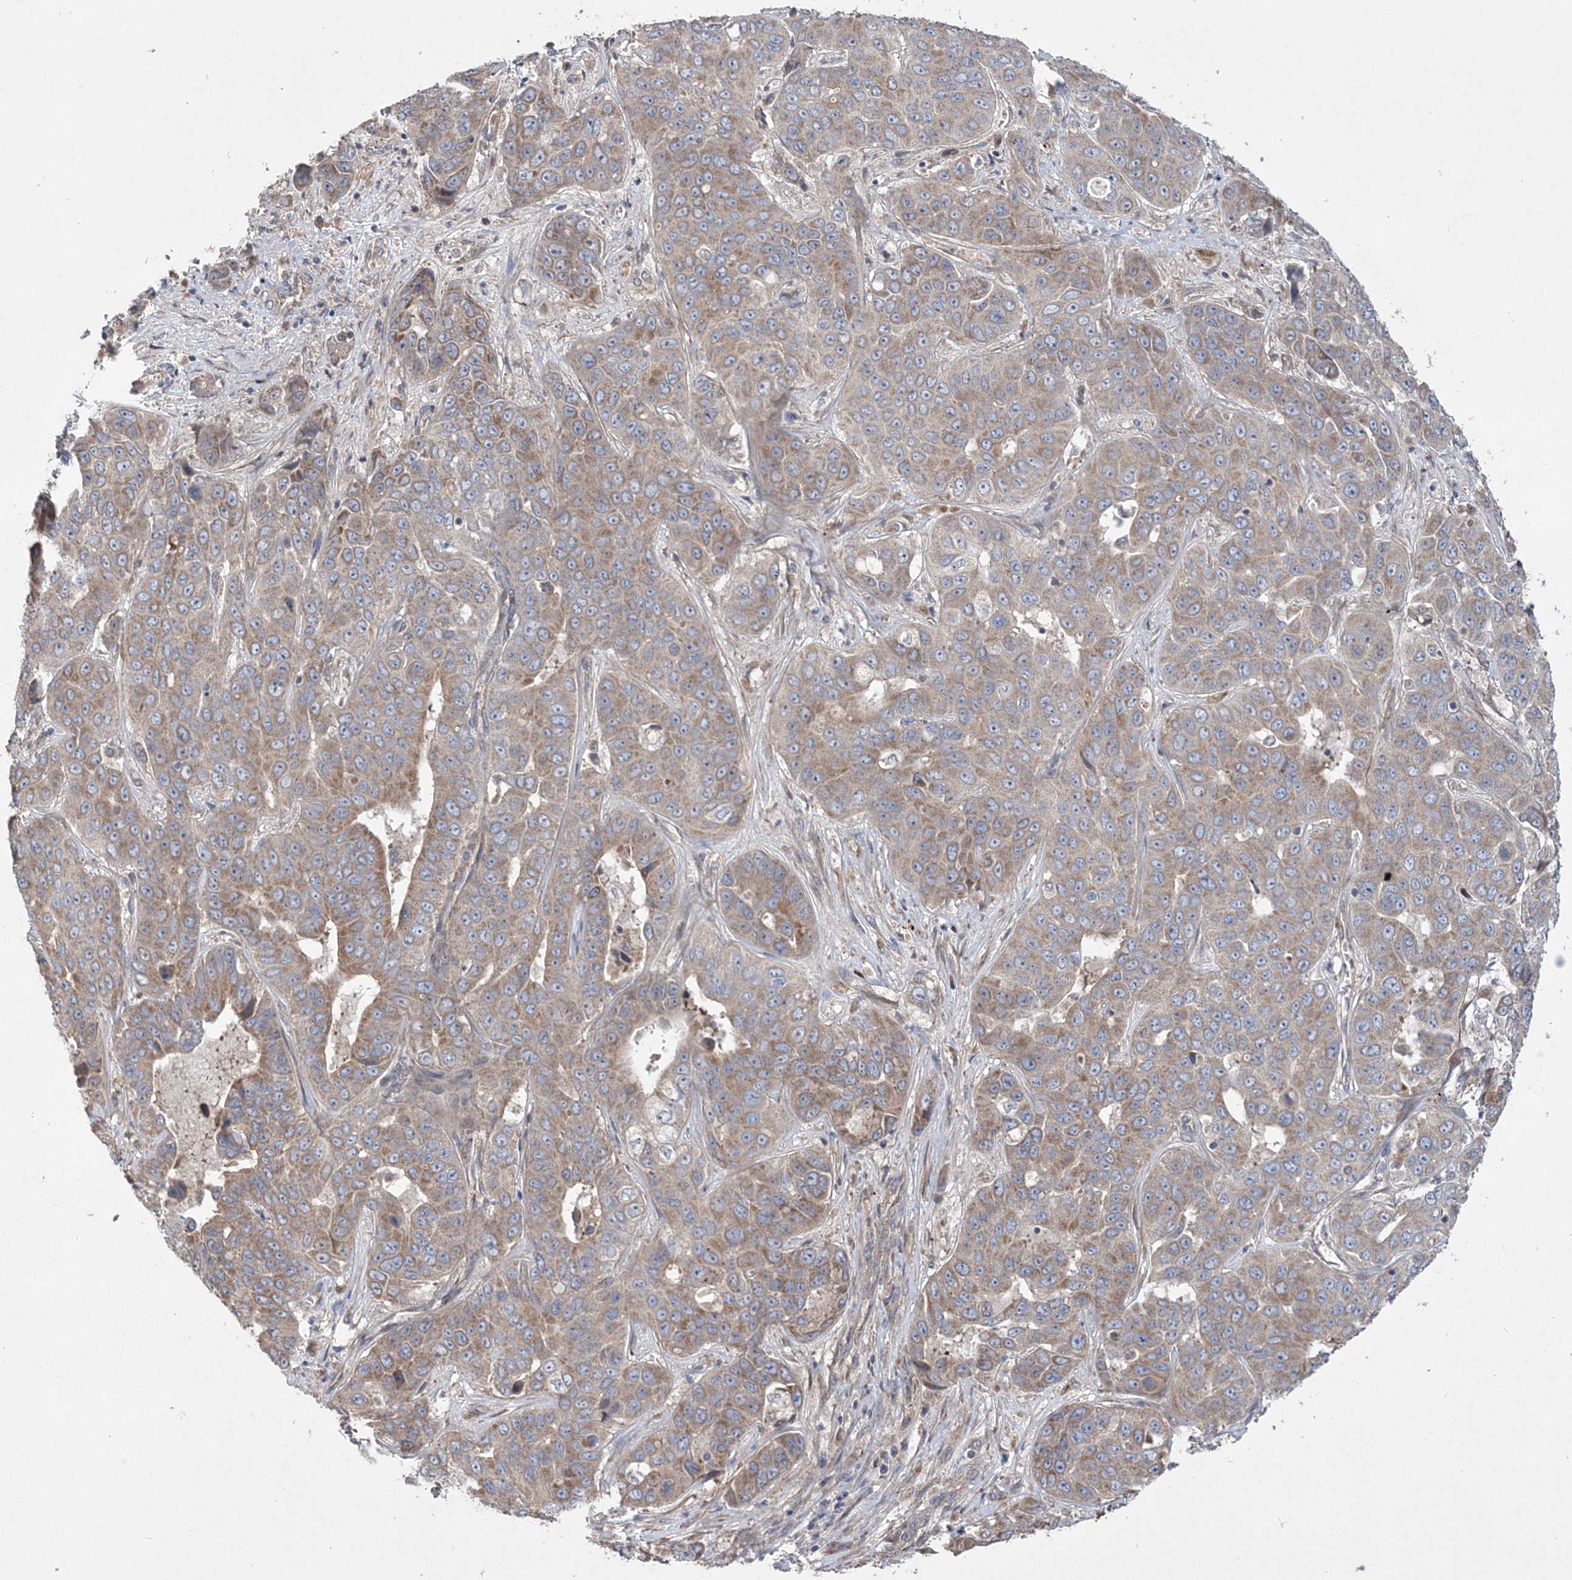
{"staining": {"intensity": "moderate", "quantity": ">75%", "location": "cytoplasmic/membranous"}, "tissue": "liver cancer", "cell_type": "Tumor cells", "image_type": "cancer", "snomed": [{"axis": "morphology", "description": "Cholangiocarcinoma"}, {"axis": "topography", "description": "Liver"}], "caption": "IHC staining of liver cancer, which shows medium levels of moderate cytoplasmic/membranous expression in approximately >75% of tumor cells indicating moderate cytoplasmic/membranous protein staining. The staining was performed using DAB (3,3'-diaminobenzidine) (brown) for protein detection and nuclei were counterstained in hematoxylin (blue).", "gene": "MTRF1L", "patient": {"sex": "female", "age": 52}}